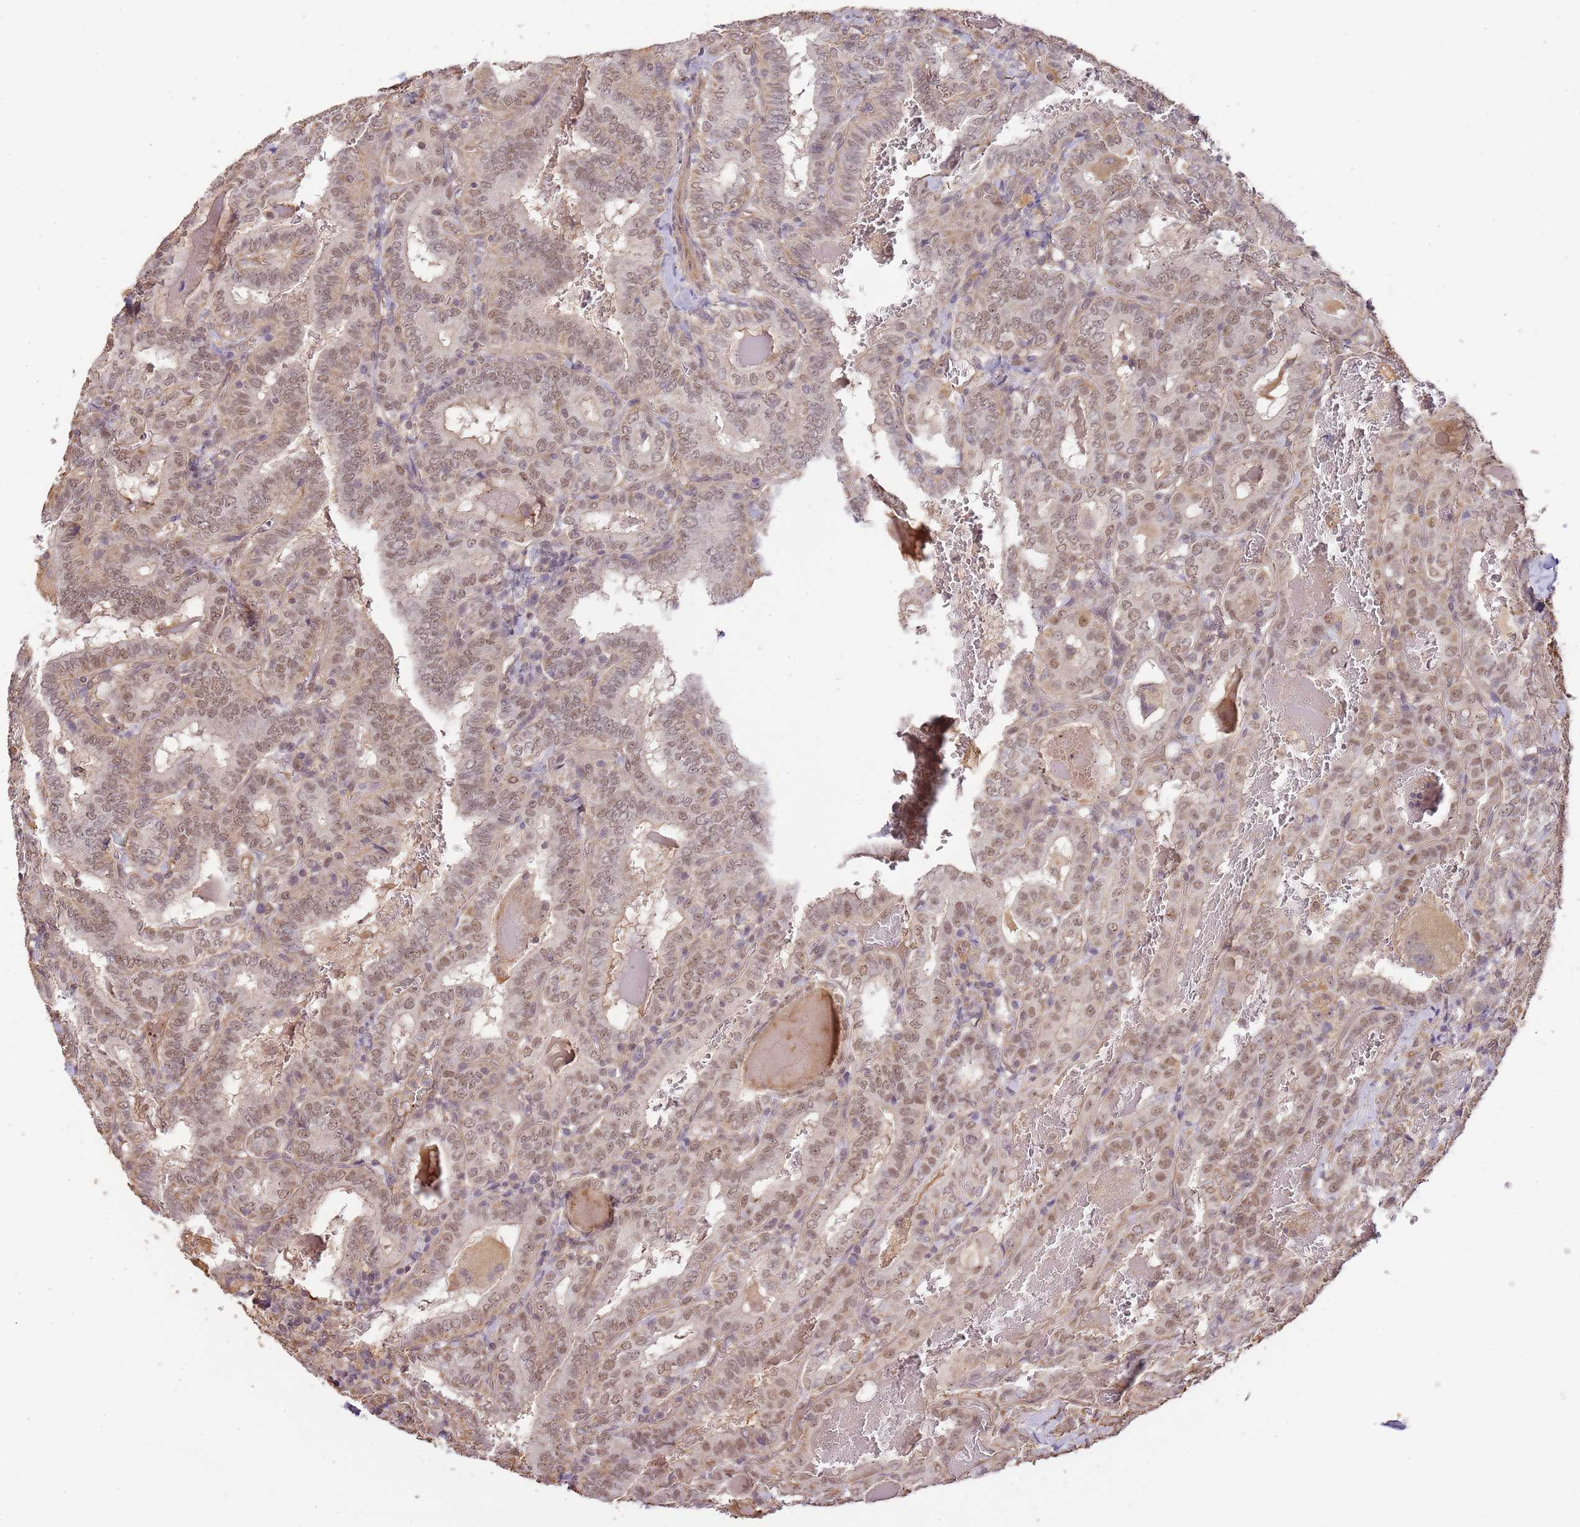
{"staining": {"intensity": "moderate", "quantity": ">75%", "location": "nuclear"}, "tissue": "thyroid cancer", "cell_type": "Tumor cells", "image_type": "cancer", "snomed": [{"axis": "morphology", "description": "Papillary adenocarcinoma, NOS"}, {"axis": "topography", "description": "Thyroid gland"}], "caption": "Immunohistochemical staining of thyroid cancer shows moderate nuclear protein expression in approximately >75% of tumor cells.", "gene": "SURF2", "patient": {"sex": "female", "age": 72}}